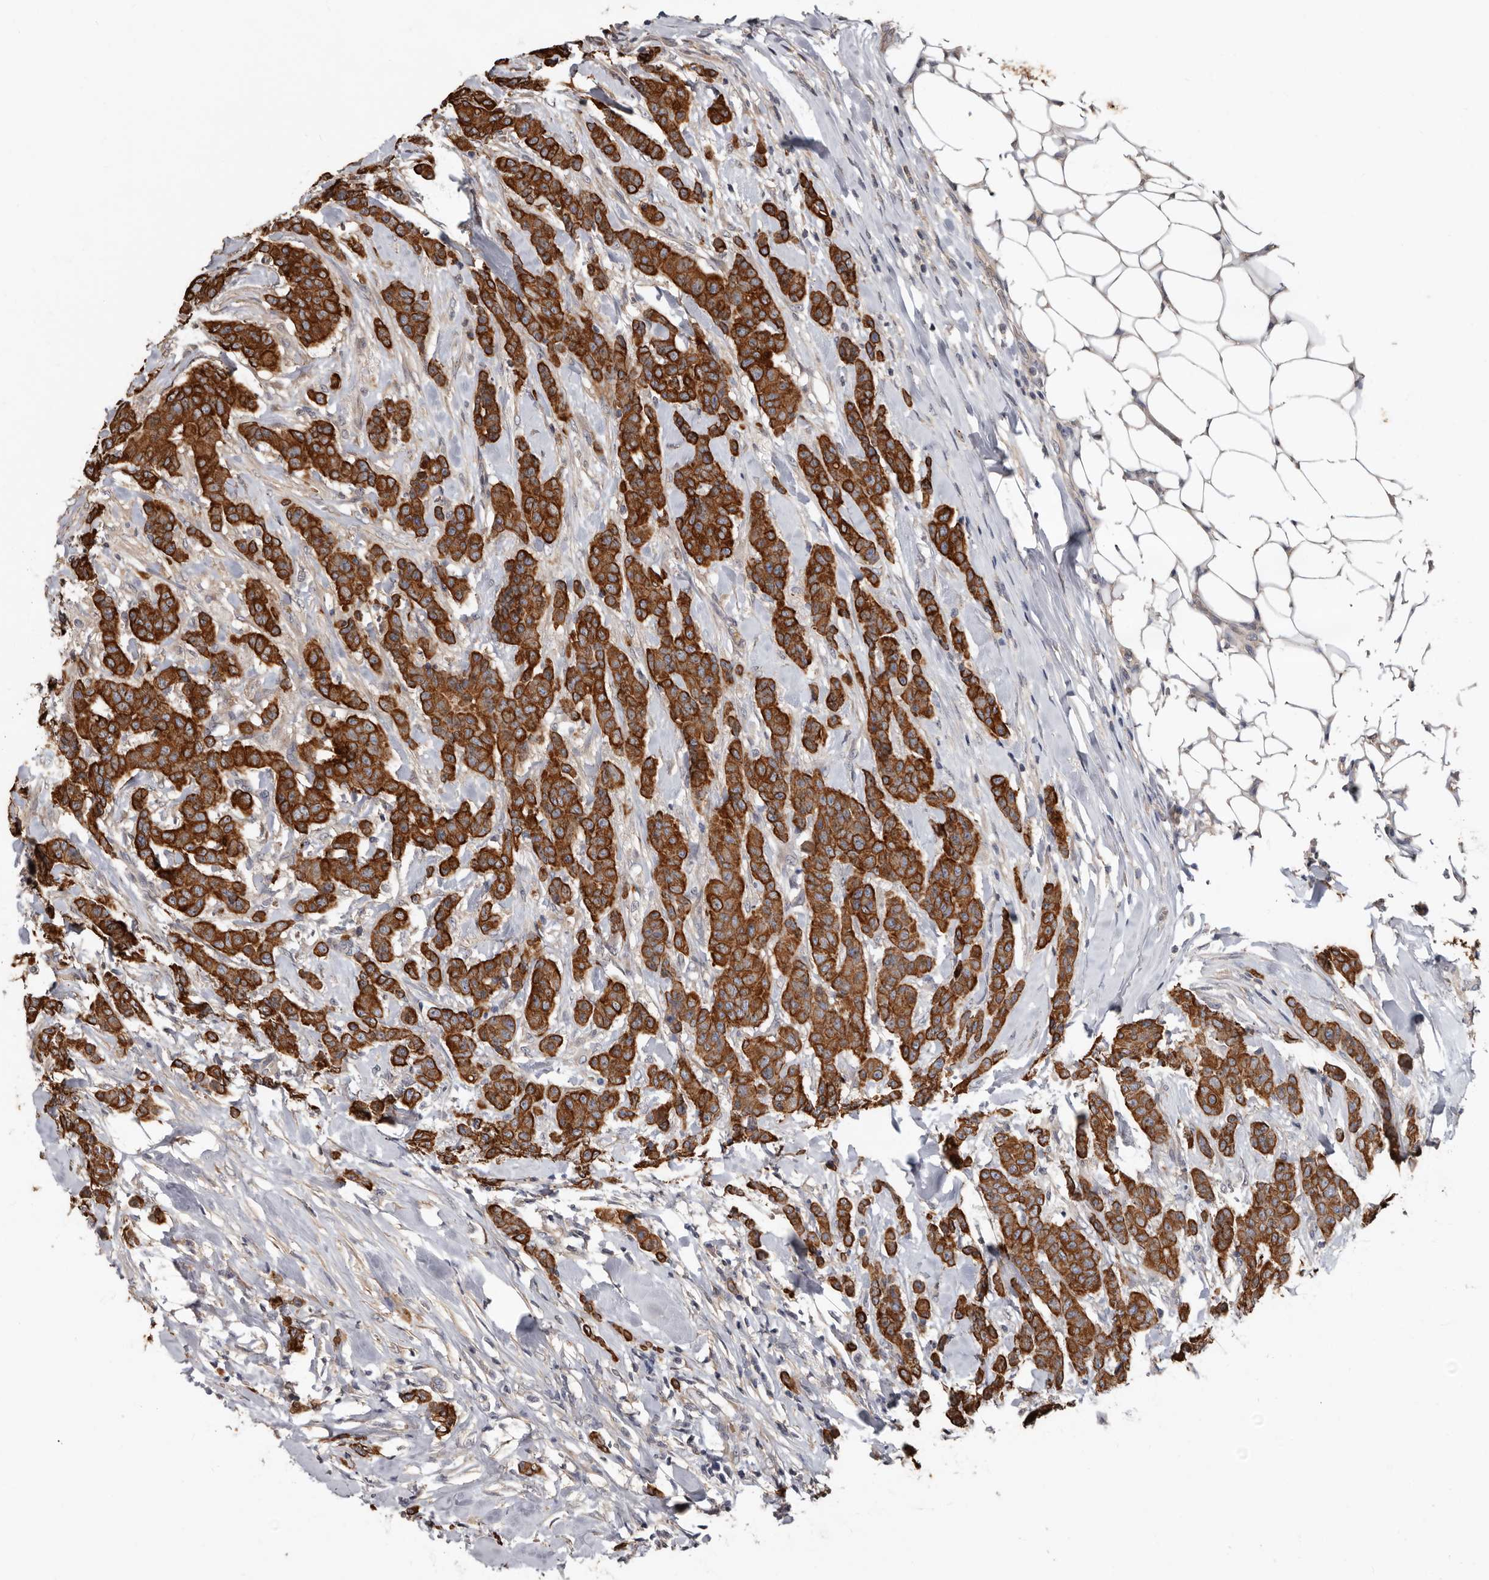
{"staining": {"intensity": "strong", "quantity": ">75%", "location": "cytoplasmic/membranous"}, "tissue": "breast cancer", "cell_type": "Tumor cells", "image_type": "cancer", "snomed": [{"axis": "morphology", "description": "Duct carcinoma"}, {"axis": "topography", "description": "Breast"}], "caption": "Approximately >75% of tumor cells in human breast cancer show strong cytoplasmic/membranous protein staining as visualized by brown immunohistochemical staining.", "gene": "MRPL18", "patient": {"sex": "female", "age": 40}}